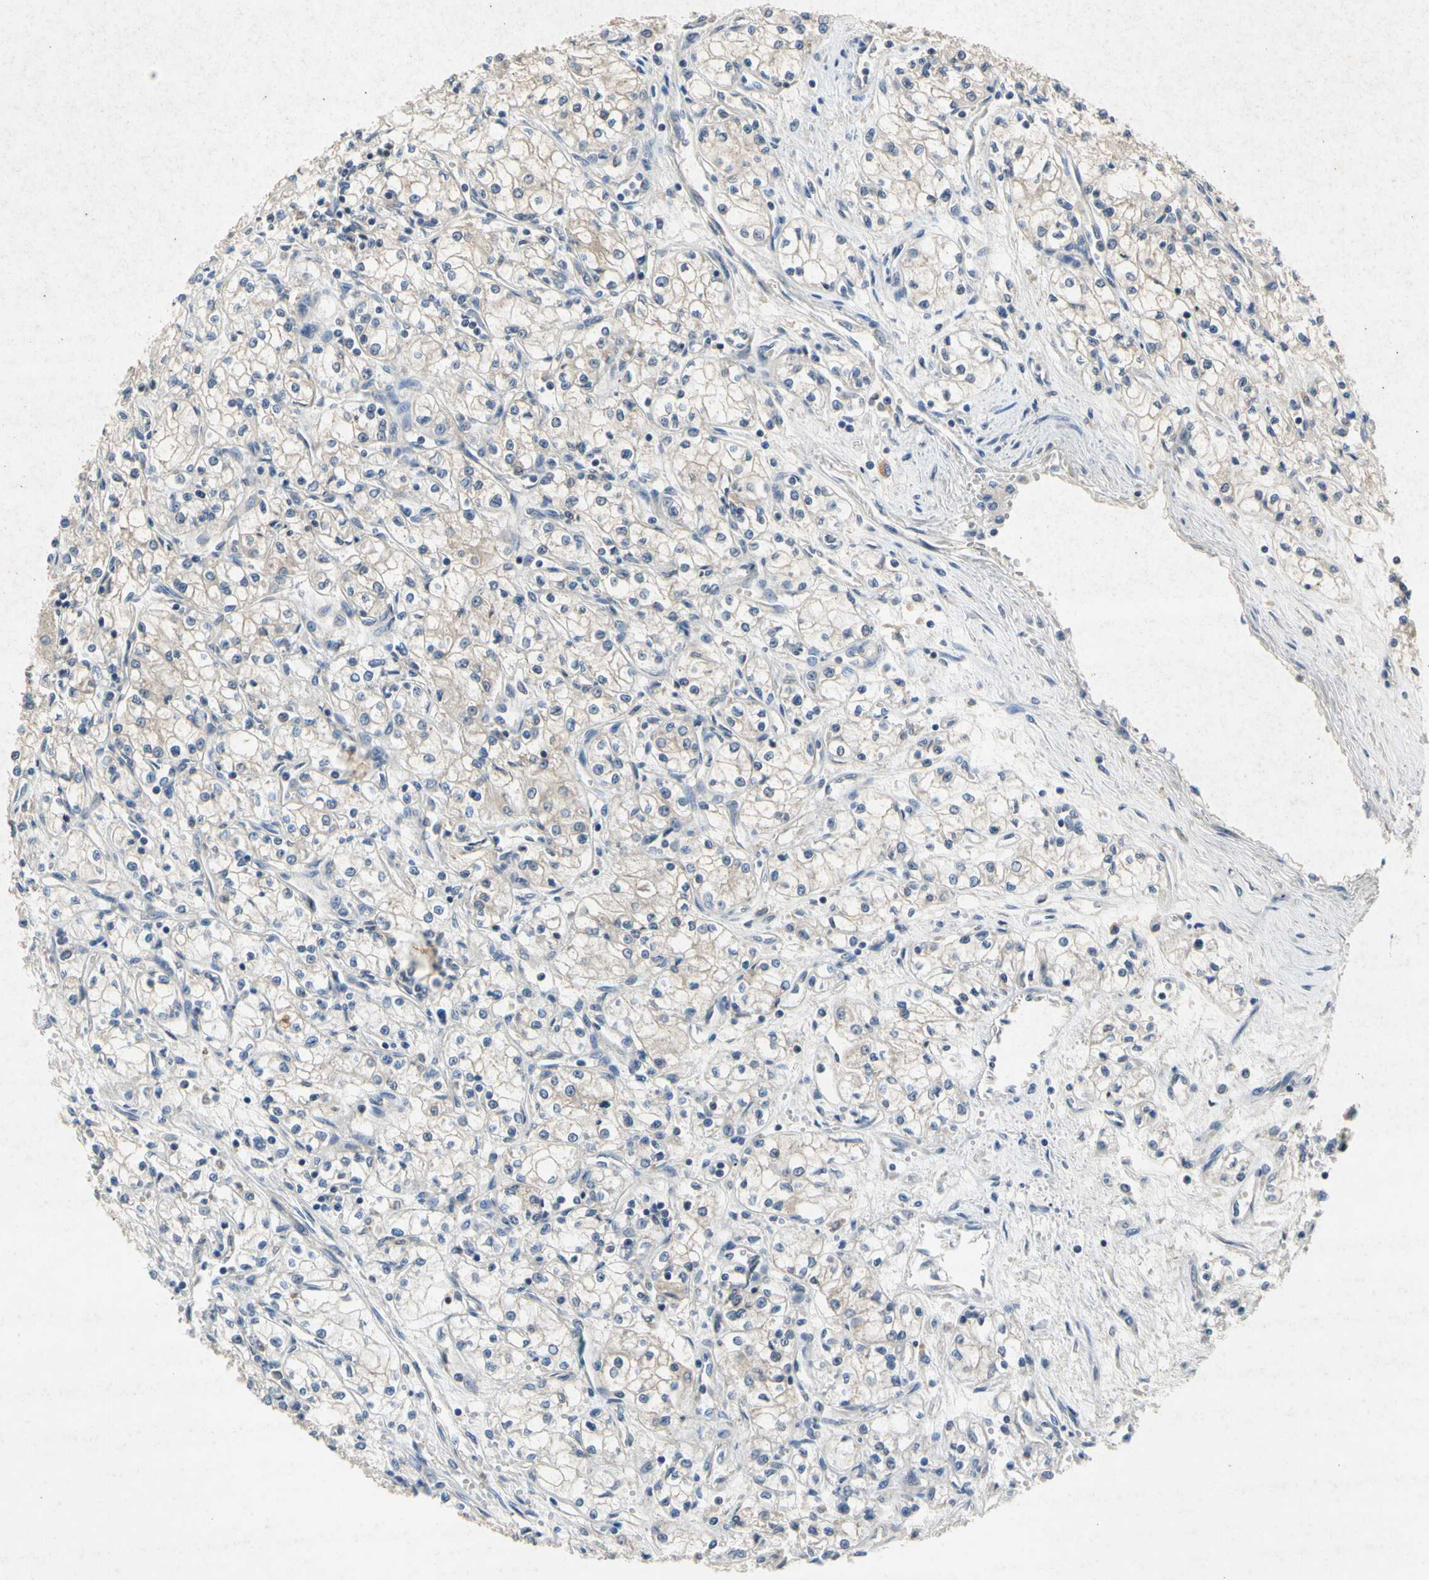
{"staining": {"intensity": "weak", "quantity": "25%-75%", "location": "cytoplasmic/membranous"}, "tissue": "renal cancer", "cell_type": "Tumor cells", "image_type": "cancer", "snomed": [{"axis": "morphology", "description": "Normal tissue, NOS"}, {"axis": "morphology", "description": "Adenocarcinoma, NOS"}, {"axis": "topography", "description": "Kidney"}], "caption": "IHC (DAB) staining of renal adenocarcinoma shows weak cytoplasmic/membranous protein staining in approximately 25%-75% of tumor cells.", "gene": "RPS6KA1", "patient": {"sex": "male", "age": 59}}